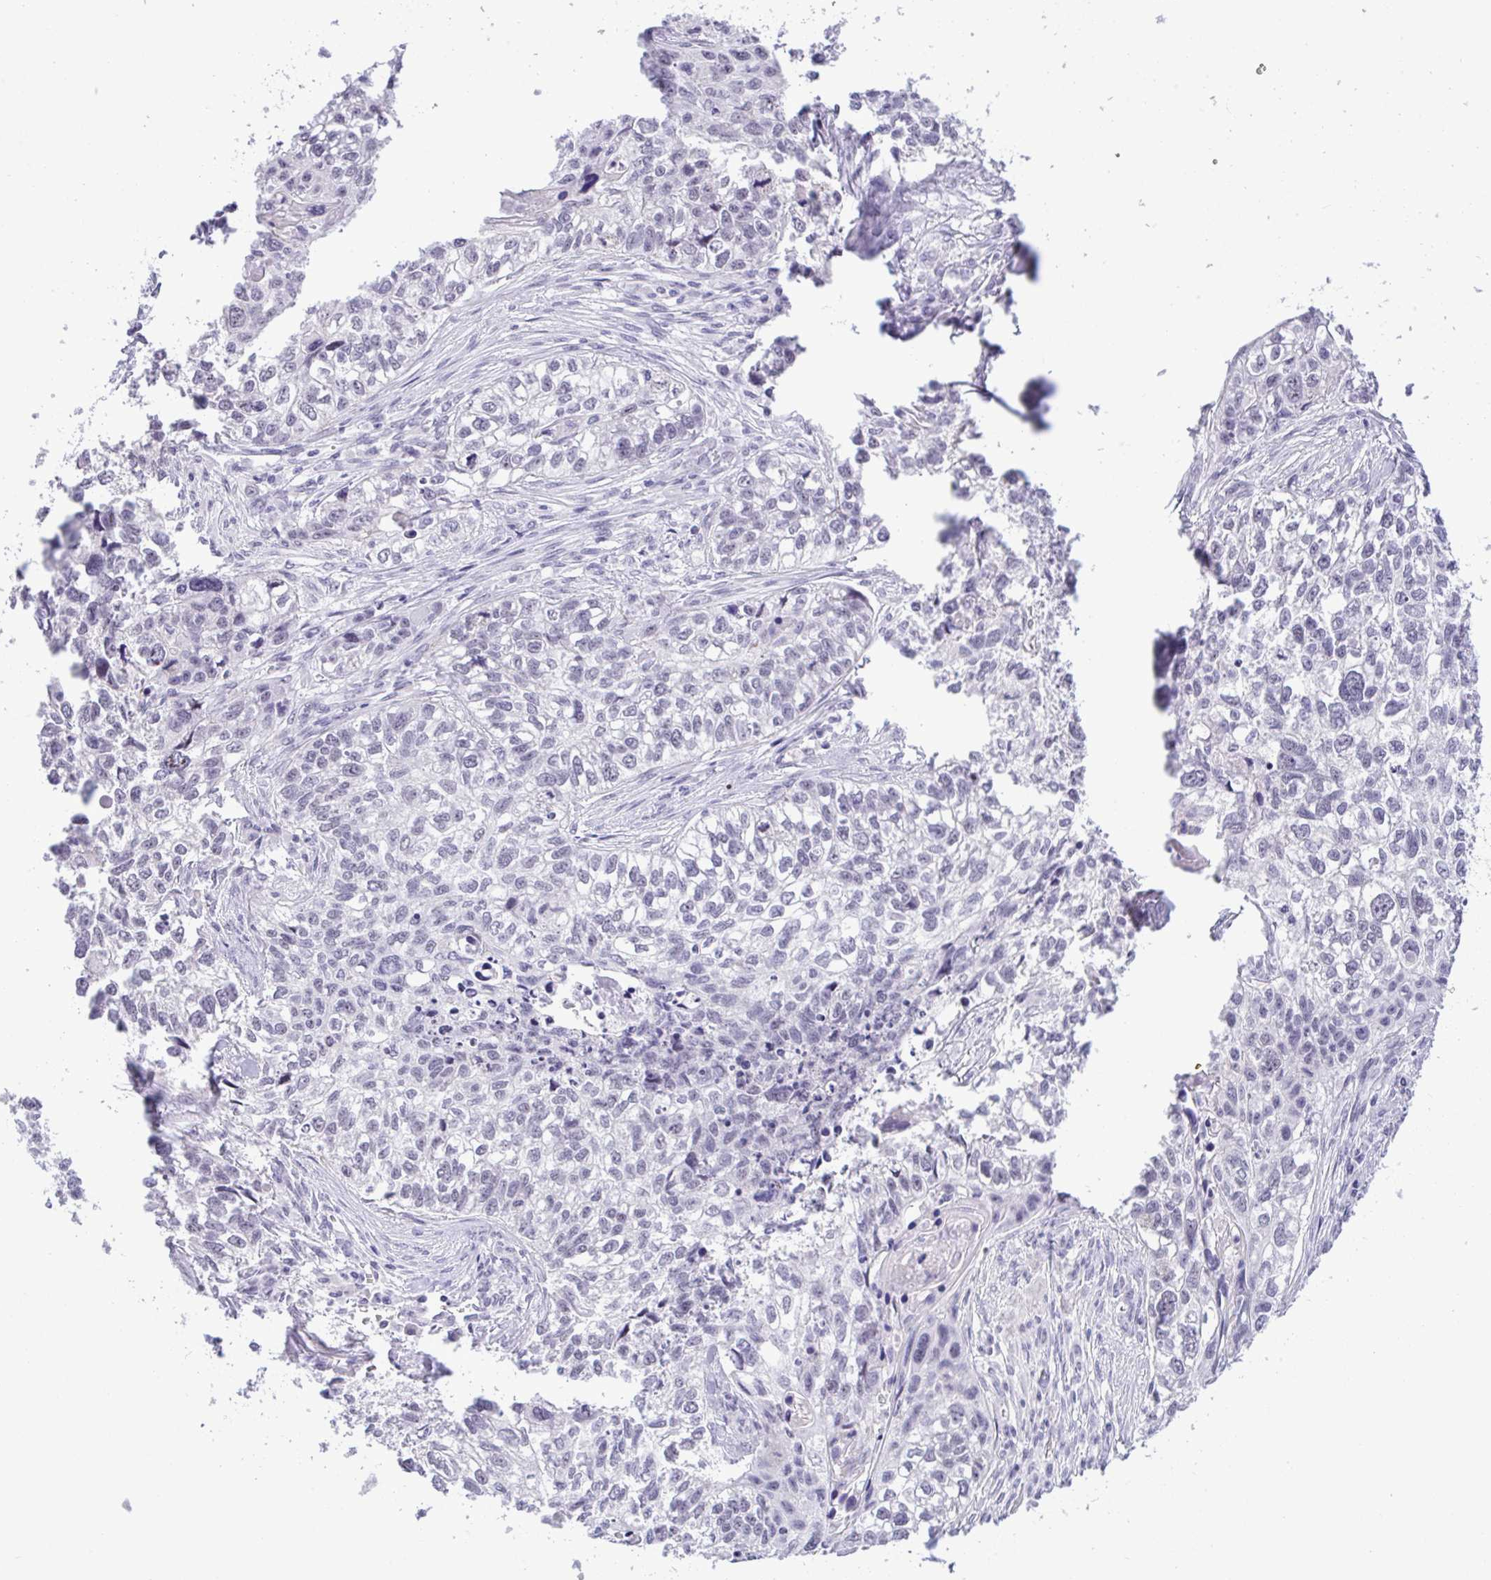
{"staining": {"intensity": "negative", "quantity": "none", "location": "none"}, "tissue": "lung cancer", "cell_type": "Tumor cells", "image_type": "cancer", "snomed": [{"axis": "morphology", "description": "Squamous cell carcinoma, NOS"}, {"axis": "topography", "description": "Lung"}], "caption": "Immunohistochemistry of human squamous cell carcinoma (lung) reveals no staining in tumor cells.", "gene": "YBX2", "patient": {"sex": "male", "age": 74}}